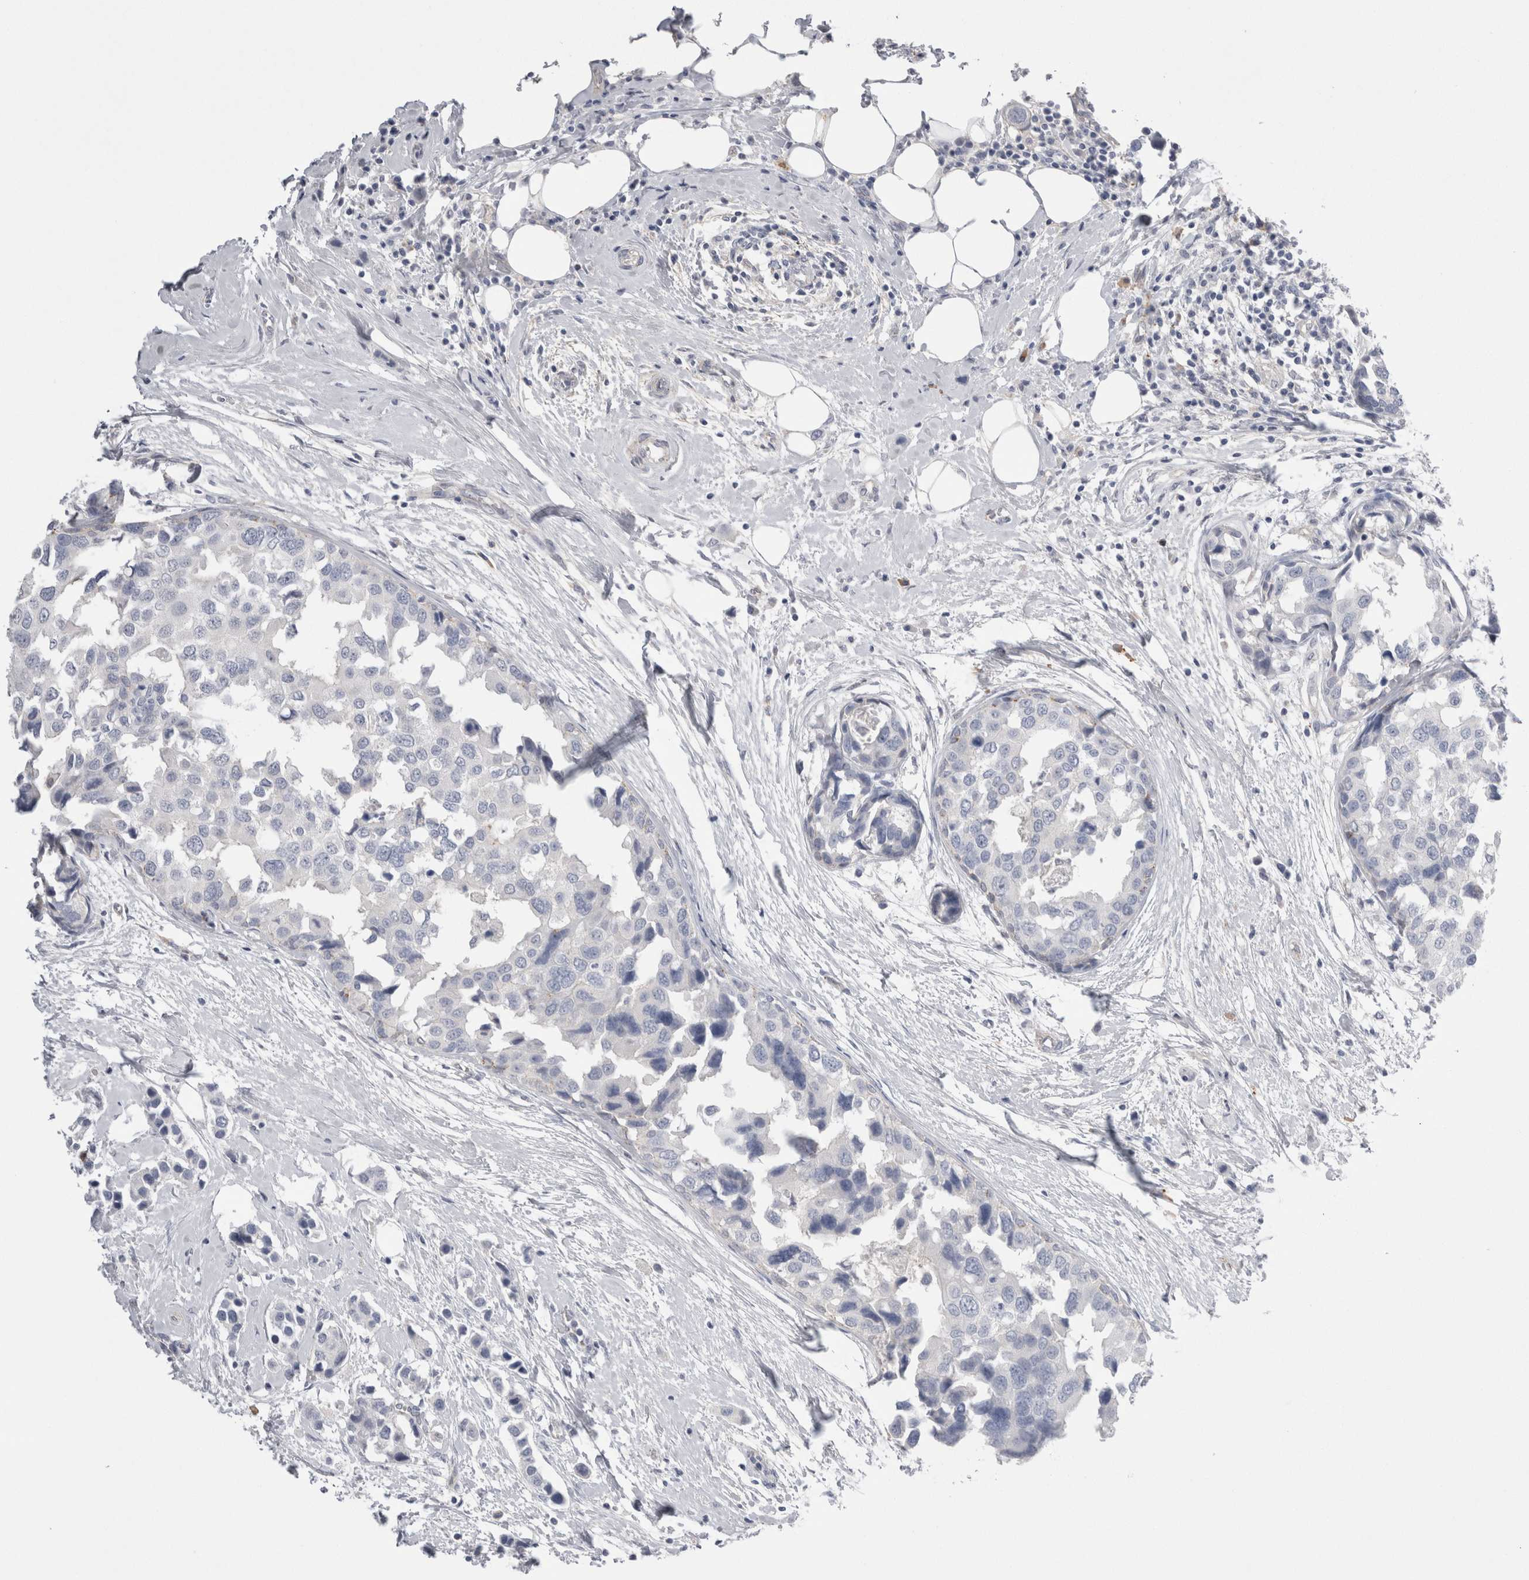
{"staining": {"intensity": "negative", "quantity": "none", "location": "none"}, "tissue": "breast cancer", "cell_type": "Tumor cells", "image_type": "cancer", "snomed": [{"axis": "morphology", "description": "Normal tissue, NOS"}, {"axis": "morphology", "description": "Duct carcinoma"}, {"axis": "topography", "description": "Breast"}], "caption": "Breast cancer (infiltrating ductal carcinoma) was stained to show a protein in brown. There is no significant staining in tumor cells.", "gene": "EPDR1", "patient": {"sex": "female", "age": 50}}